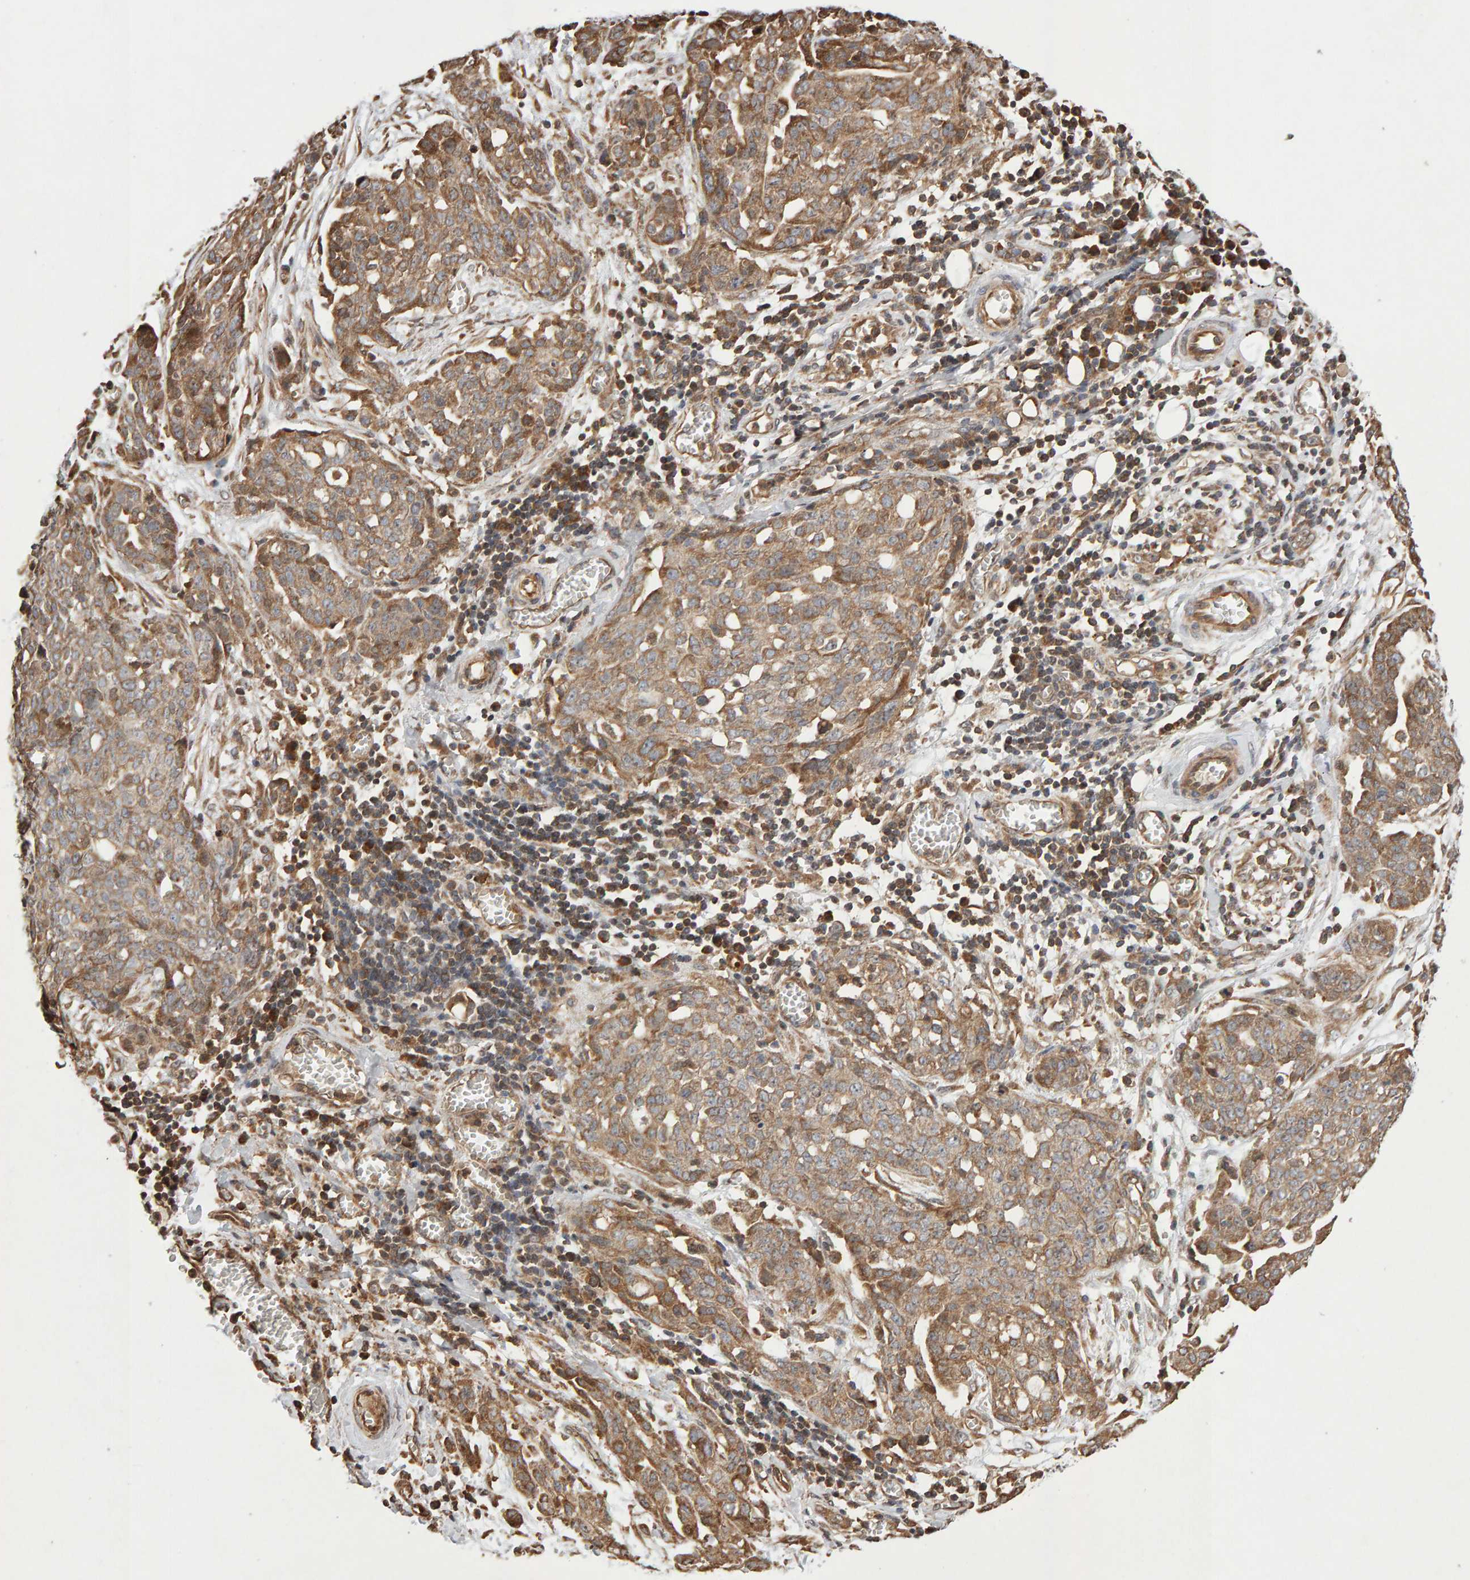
{"staining": {"intensity": "moderate", "quantity": ">75%", "location": "cytoplasmic/membranous"}, "tissue": "ovarian cancer", "cell_type": "Tumor cells", "image_type": "cancer", "snomed": [{"axis": "morphology", "description": "Cystadenocarcinoma, serous, NOS"}, {"axis": "topography", "description": "Soft tissue"}, {"axis": "topography", "description": "Ovary"}], "caption": "Tumor cells demonstrate medium levels of moderate cytoplasmic/membranous expression in about >75% of cells in human serous cystadenocarcinoma (ovarian).", "gene": "LZTS1", "patient": {"sex": "female", "age": 57}}